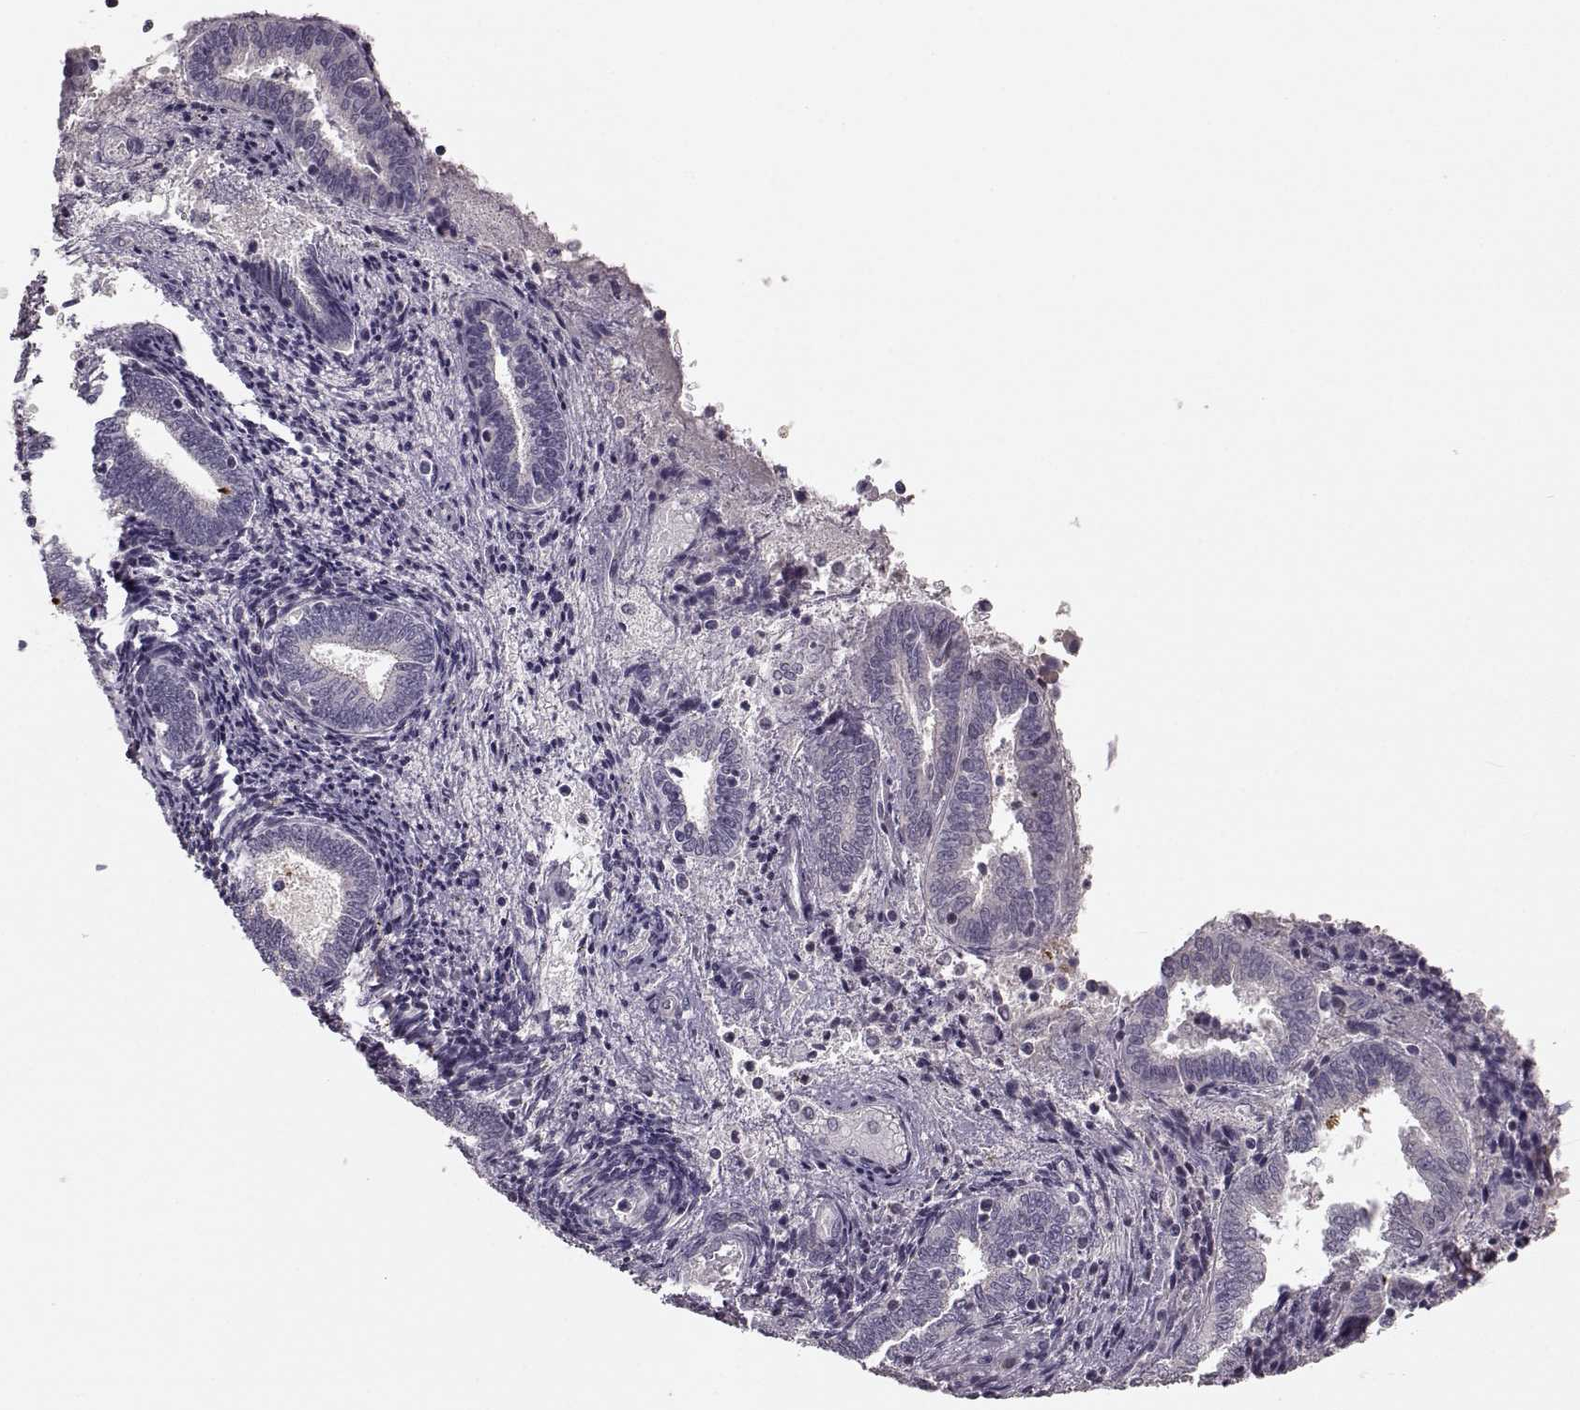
{"staining": {"intensity": "weak", "quantity": "25%-75%", "location": "cytoplasmic/membranous"}, "tissue": "endometrium", "cell_type": "Cells in endometrial stroma", "image_type": "normal", "snomed": [{"axis": "morphology", "description": "Normal tissue, NOS"}, {"axis": "topography", "description": "Endometrium"}], "caption": "Protein analysis of benign endometrium displays weak cytoplasmic/membranous staining in approximately 25%-75% of cells in endometrial stroma.", "gene": "MTR", "patient": {"sex": "female", "age": 42}}